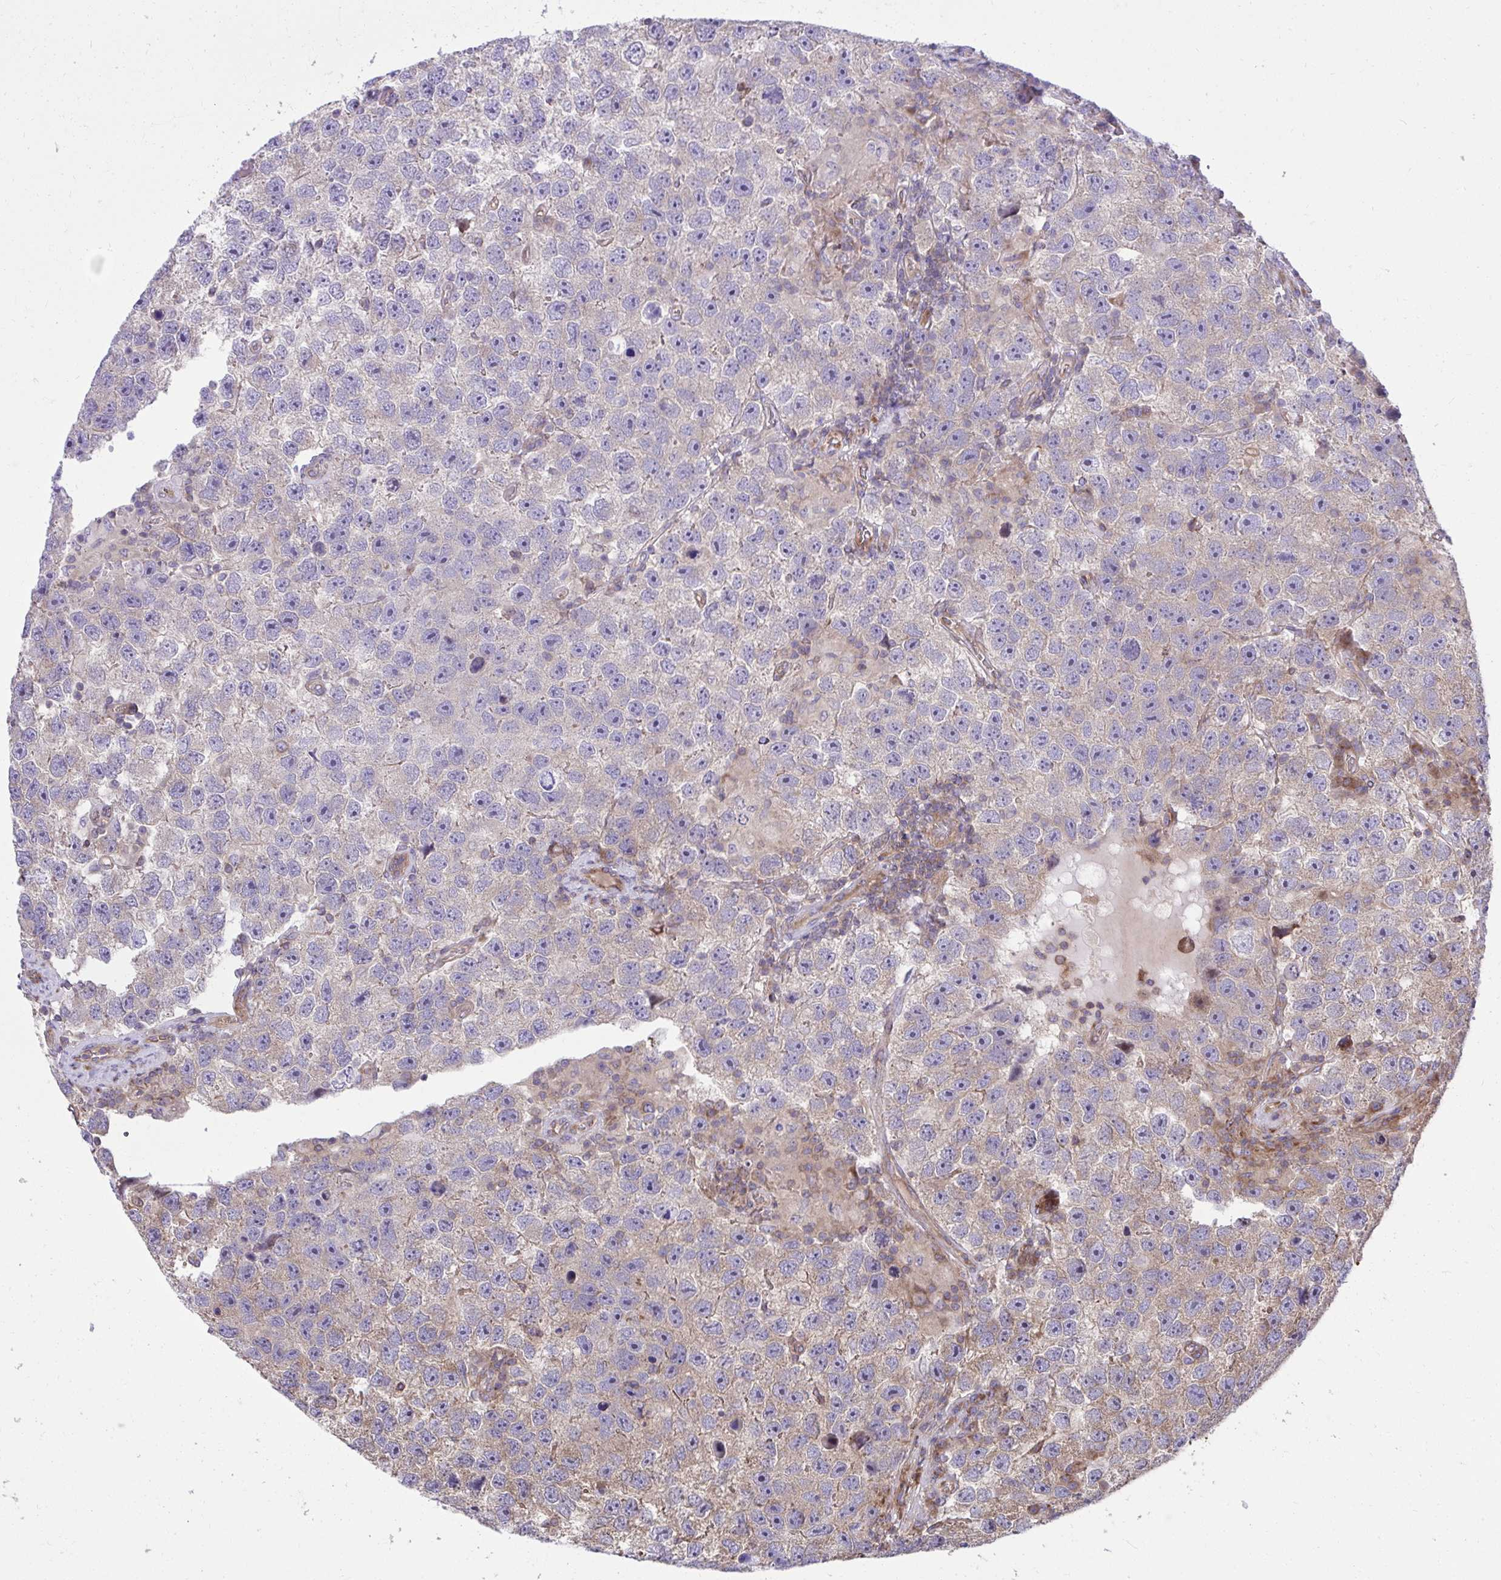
{"staining": {"intensity": "weak", "quantity": "<25%", "location": "cytoplasmic/membranous"}, "tissue": "testis cancer", "cell_type": "Tumor cells", "image_type": "cancer", "snomed": [{"axis": "morphology", "description": "Seminoma, NOS"}, {"axis": "topography", "description": "Testis"}], "caption": "Photomicrograph shows no protein staining in tumor cells of testis cancer tissue. (DAB IHC with hematoxylin counter stain).", "gene": "NMNAT3", "patient": {"sex": "male", "age": 26}}